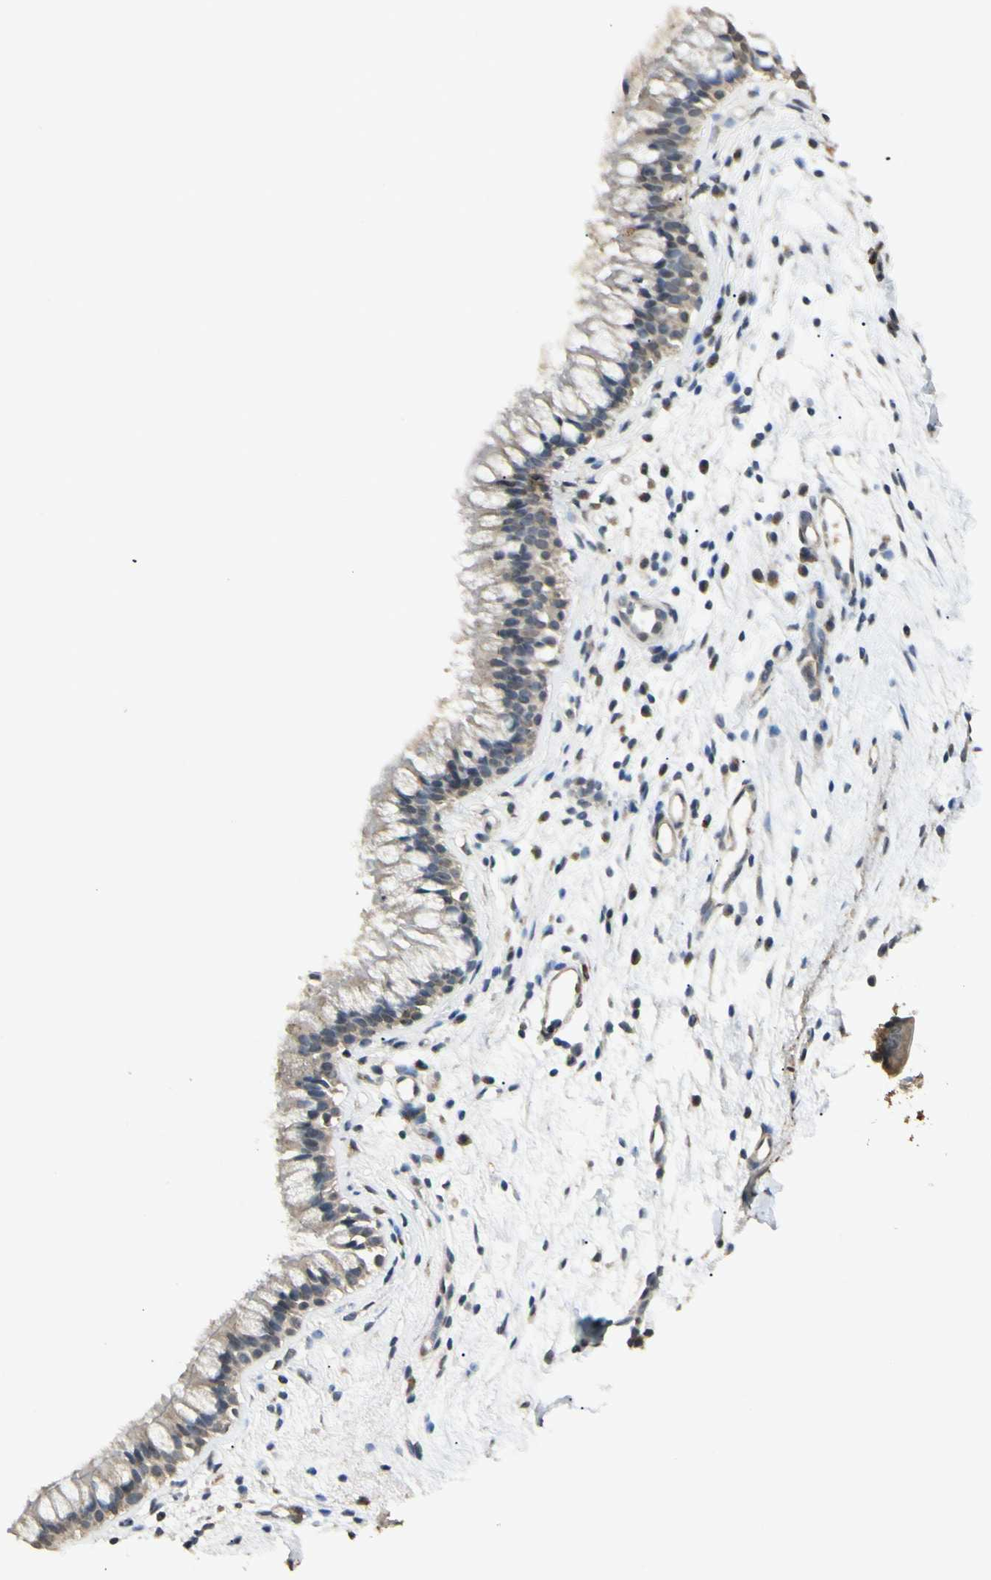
{"staining": {"intensity": "weak", "quantity": ">75%", "location": "cytoplasmic/membranous"}, "tissue": "nasopharynx", "cell_type": "Respiratory epithelial cells", "image_type": "normal", "snomed": [{"axis": "morphology", "description": "Normal tissue, NOS"}, {"axis": "topography", "description": "Nasopharynx"}], "caption": "A high-resolution micrograph shows immunohistochemistry staining of unremarkable nasopharynx, which displays weak cytoplasmic/membranous positivity in about >75% of respiratory epithelial cells. The protein of interest is stained brown, and the nuclei are stained in blue (DAB (3,3'-diaminobenzidine) IHC with brightfield microscopy, high magnification).", "gene": "SGCA", "patient": {"sex": "male", "age": 21}}